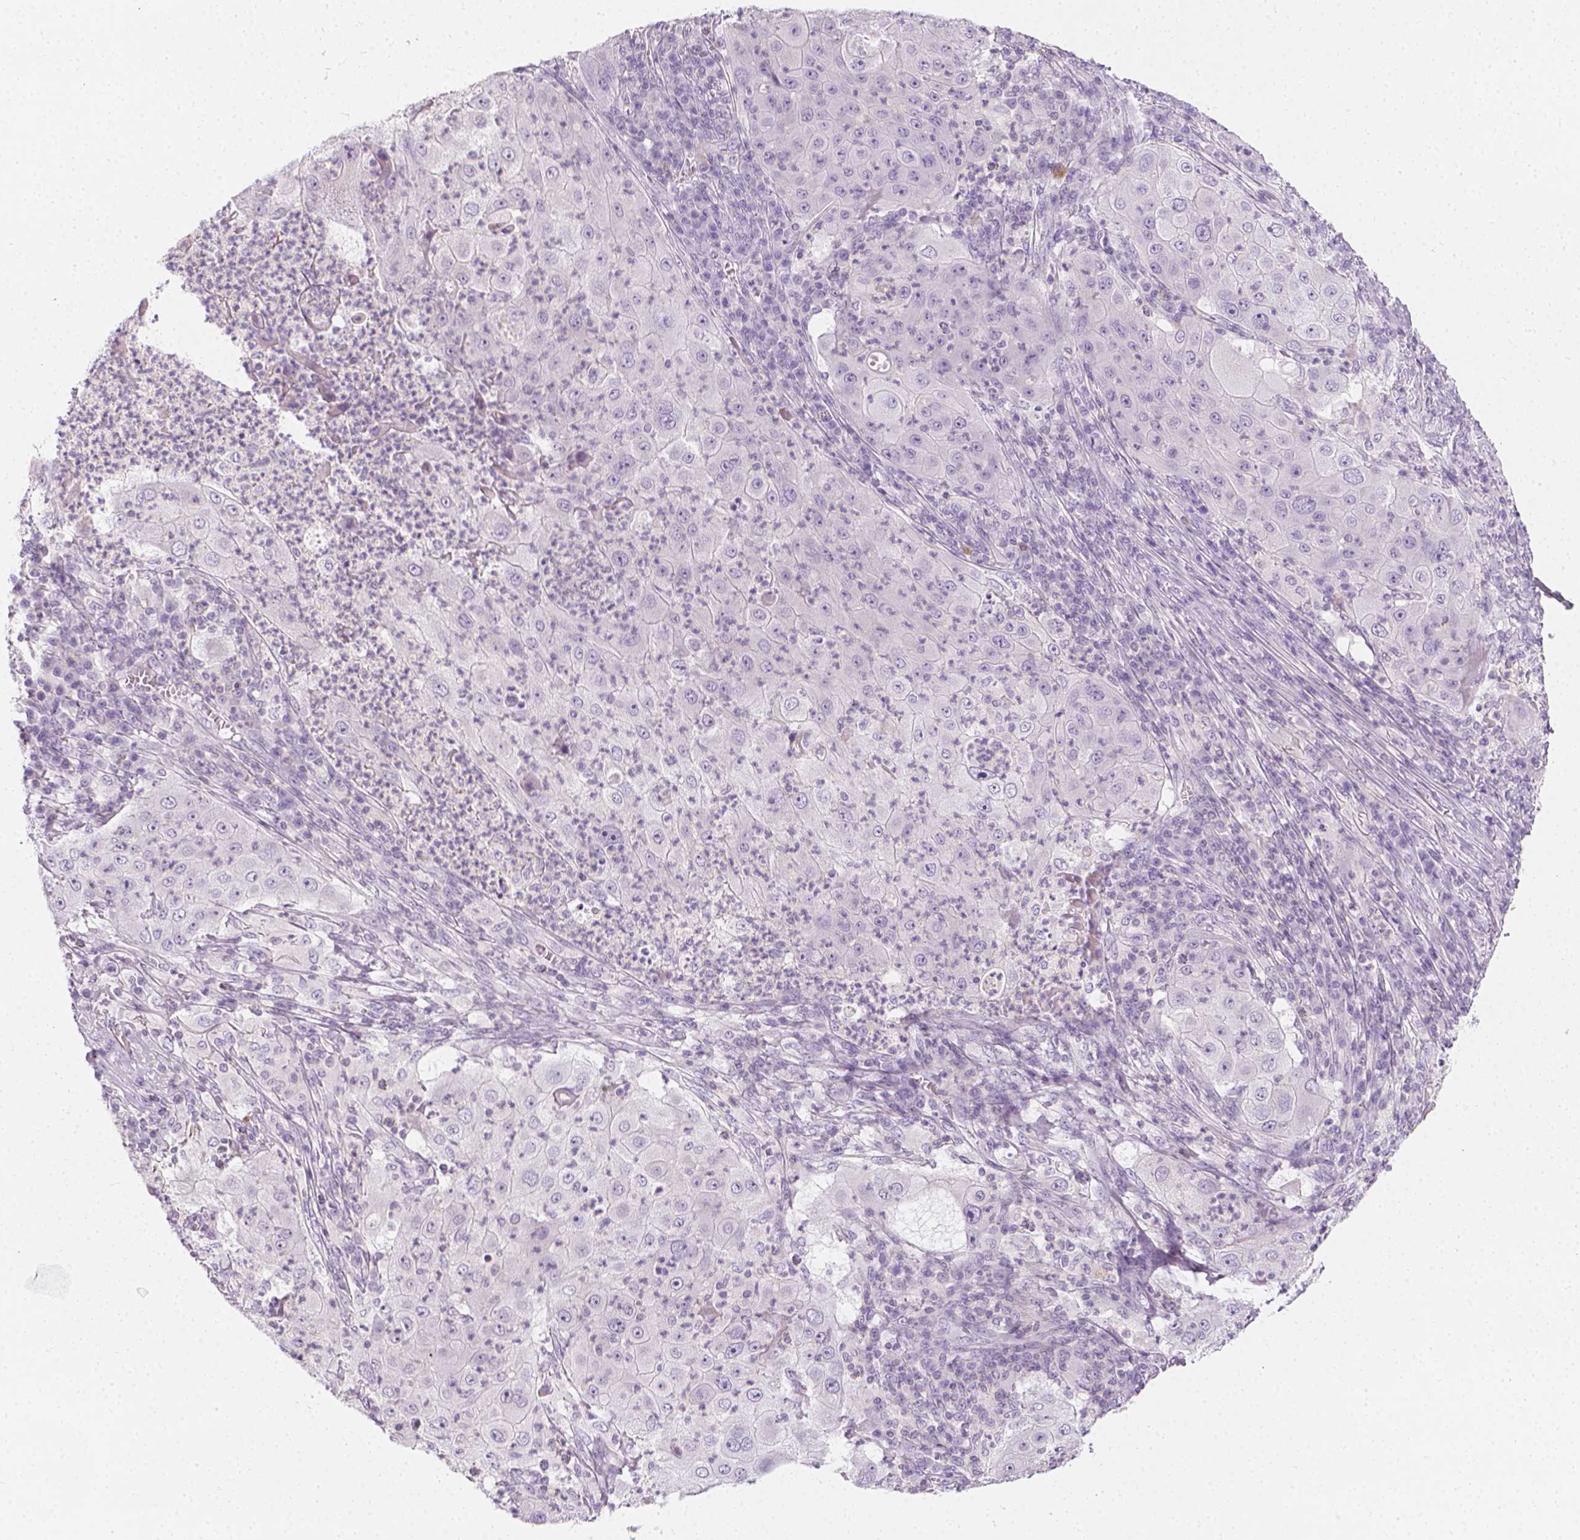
{"staining": {"intensity": "negative", "quantity": "none", "location": "none"}, "tissue": "lung cancer", "cell_type": "Tumor cells", "image_type": "cancer", "snomed": [{"axis": "morphology", "description": "Squamous cell carcinoma, NOS"}, {"axis": "topography", "description": "Lung"}], "caption": "An image of lung cancer (squamous cell carcinoma) stained for a protein displays no brown staining in tumor cells. (Stains: DAB immunohistochemistry with hematoxylin counter stain, Microscopy: brightfield microscopy at high magnification).", "gene": "DCAF8L1", "patient": {"sex": "female", "age": 59}}